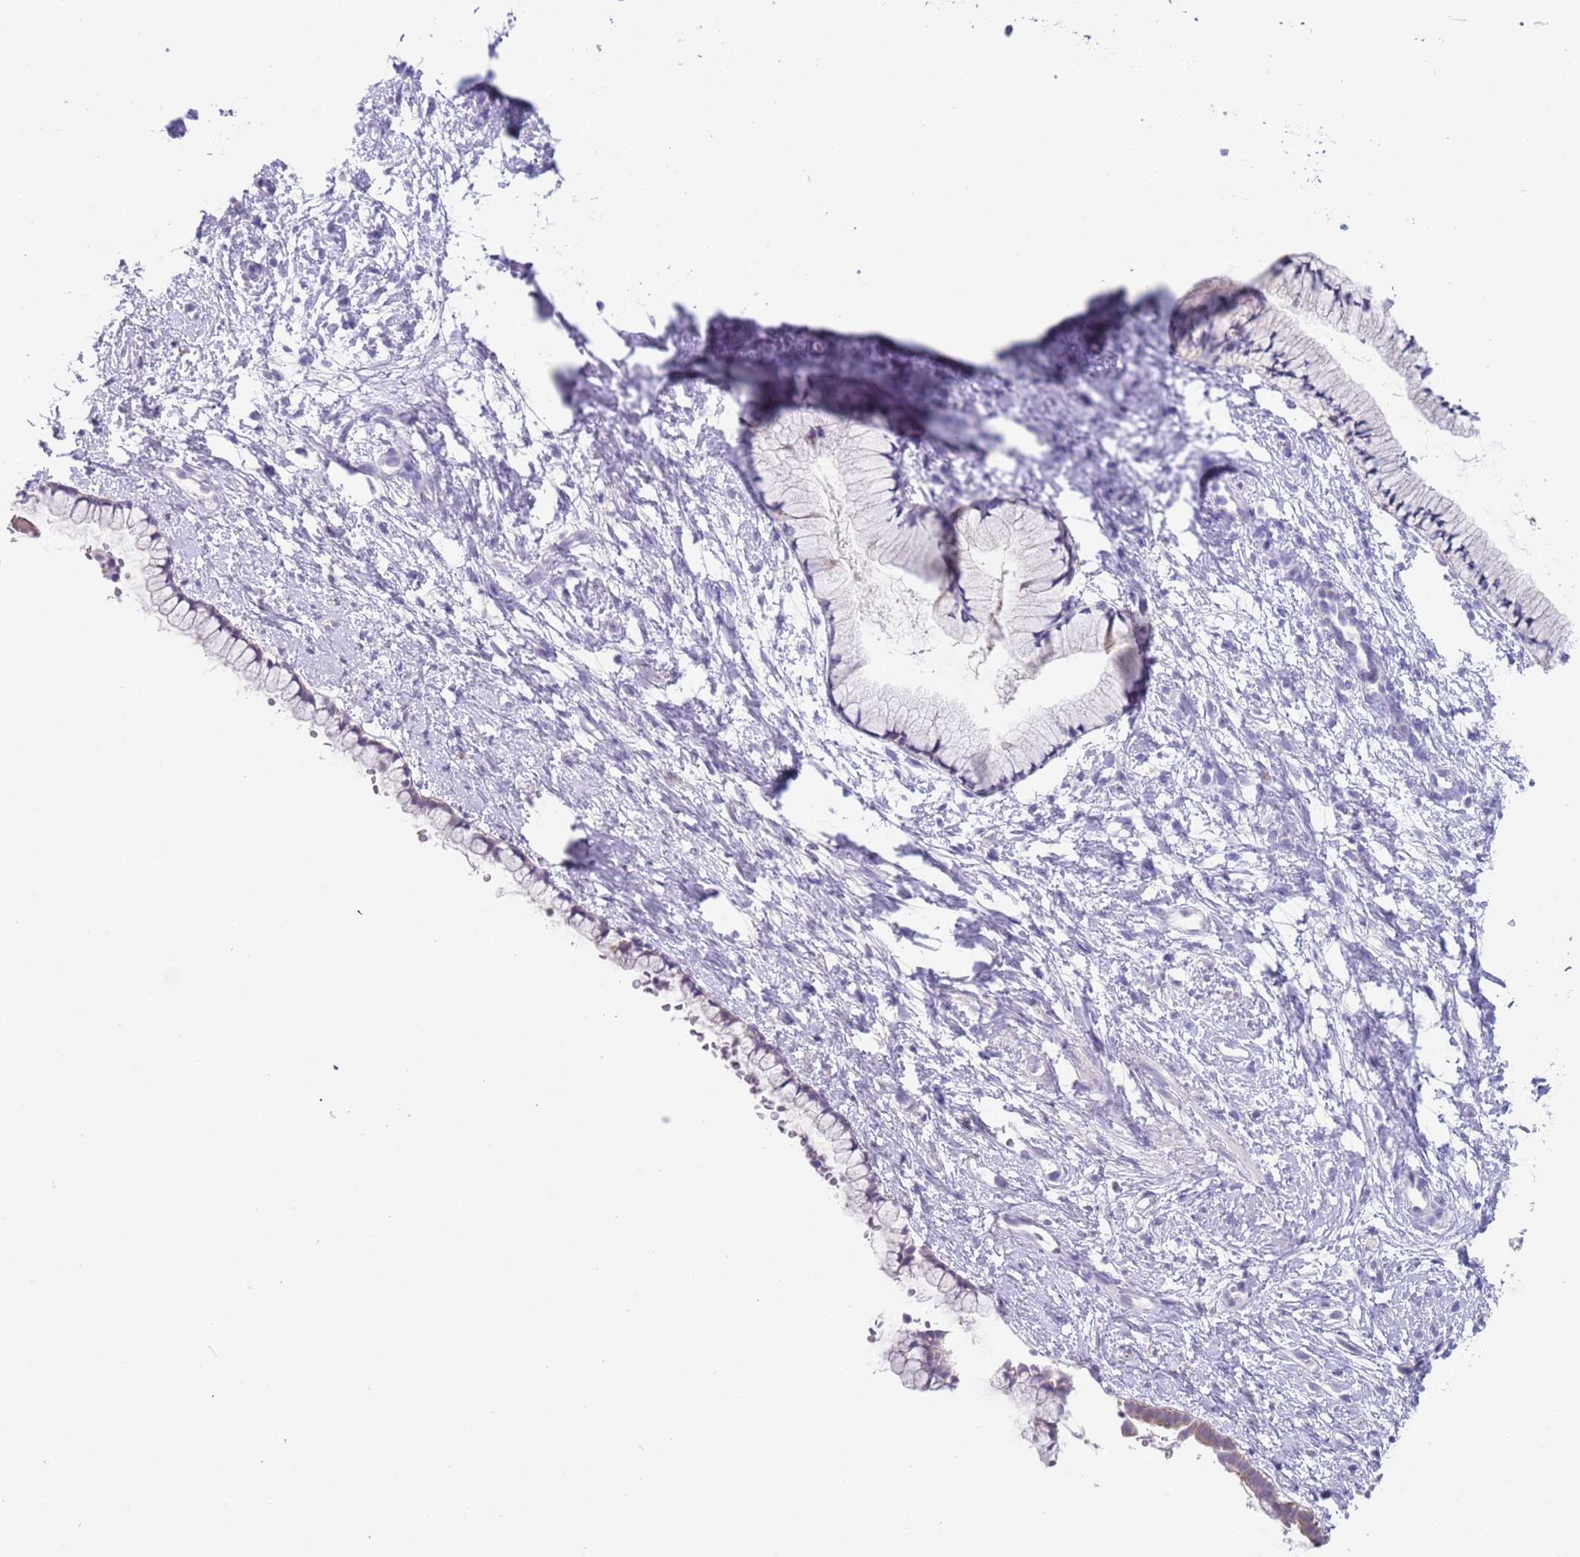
{"staining": {"intensity": "weak", "quantity": "<25%", "location": "cytoplasmic/membranous"}, "tissue": "cervix", "cell_type": "Glandular cells", "image_type": "normal", "snomed": [{"axis": "morphology", "description": "Normal tissue, NOS"}, {"axis": "topography", "description": "Cervix"}], "caption": "Cervix was stained to show a protein in brown. There is no significant staining in glandular cells. The staining is performed using DAB brown chromogen with nuclei counter-stained in using hematoxylin.", "gene": "SPIRE2", "patient": {"sex": "female", "age": 57}}